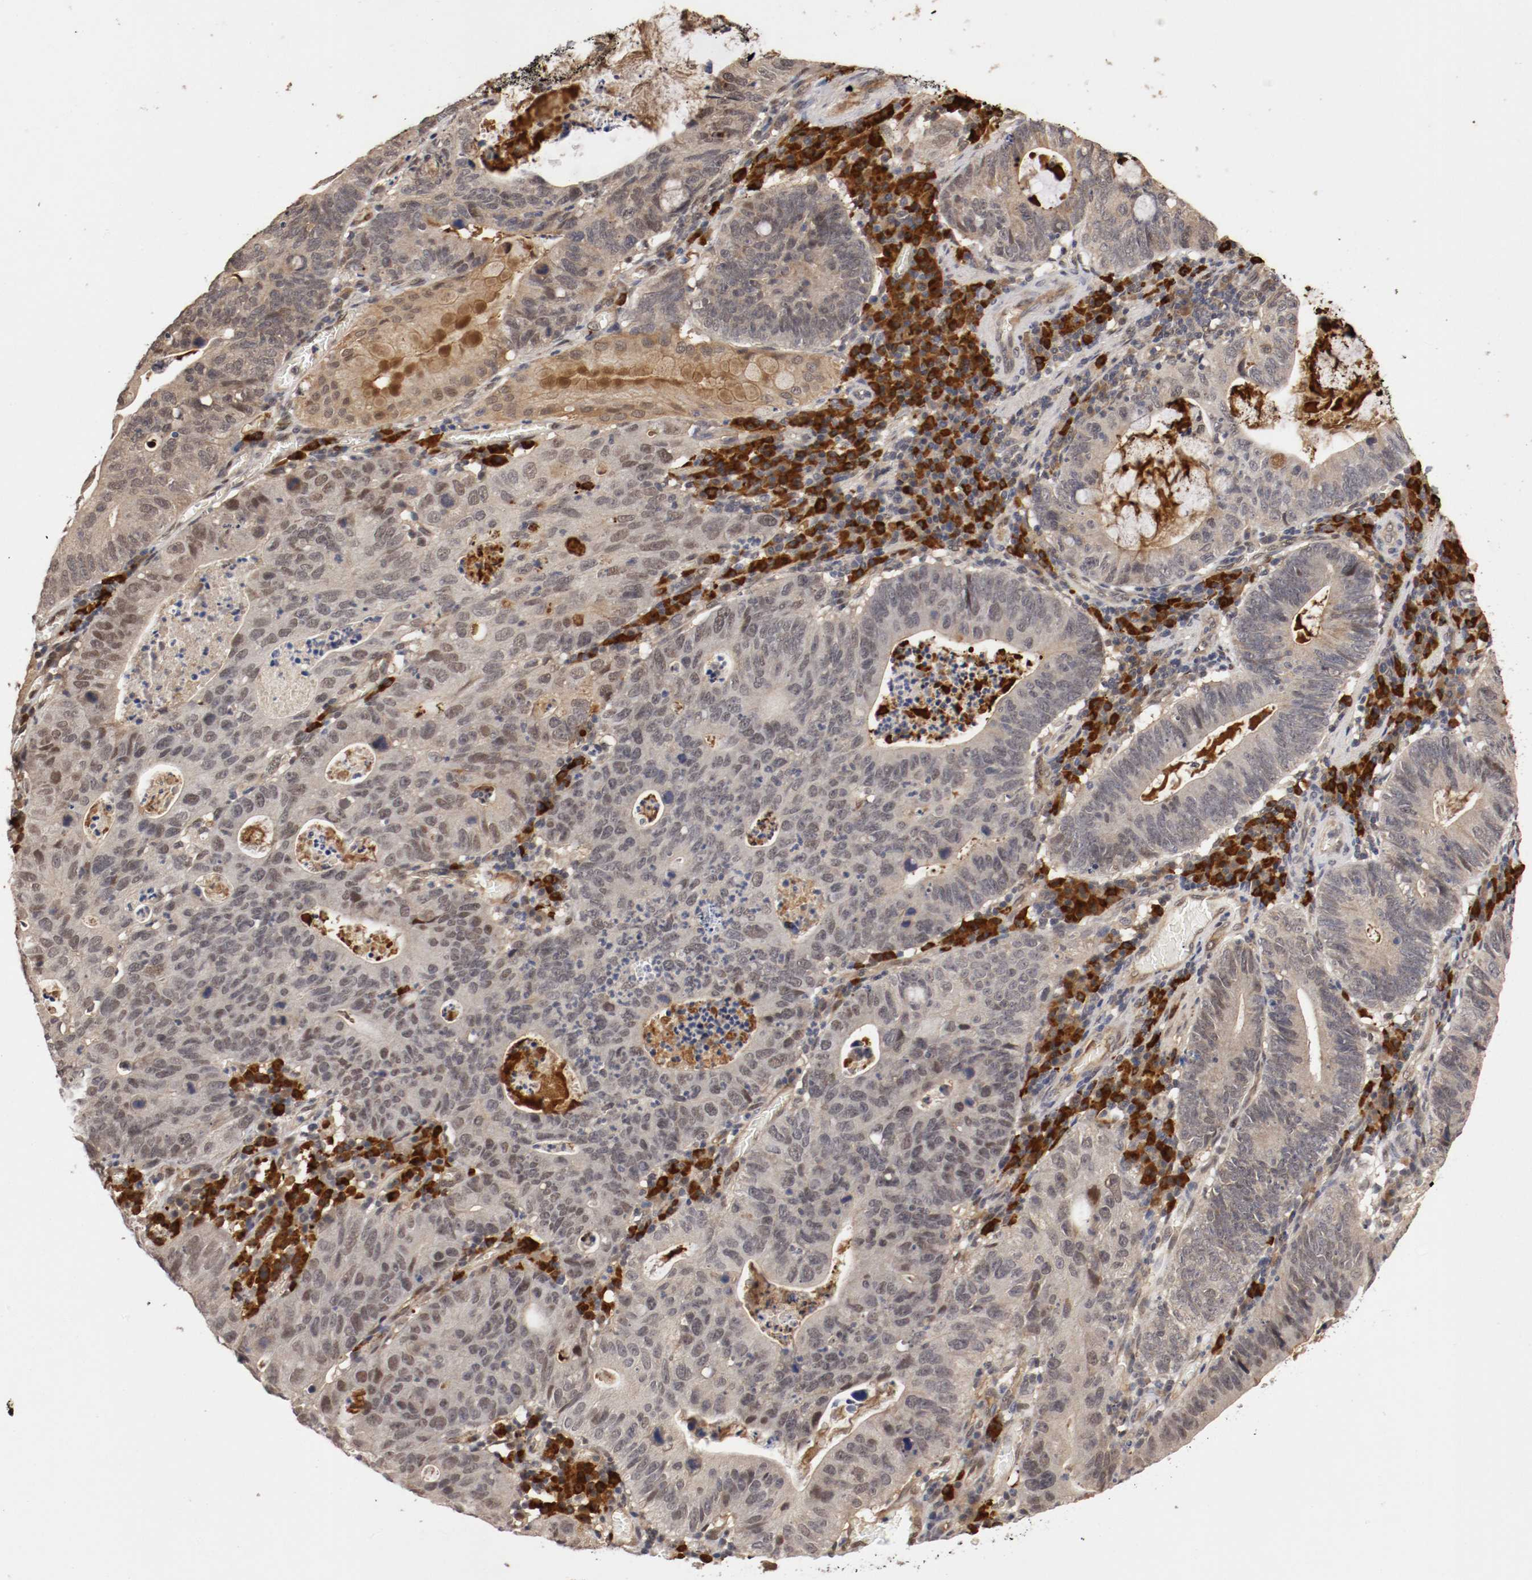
{"staining": {"intensity": "weak", "quantity": "25%-75%", "location": "cytoplasmic/membranous,nuclear"}, "tissue": "stomach cancer", "cell_type": "Tumor cells", "image_type": "cancer", "snomed": [{"axis": "morphology", "description": "Adenocarcinoma, NOS"}, {"axis": "topography", "description": "Stomach"}], "caption": "About 25%-75% of tumor cells in human stomach adenocarcinoma display weak cytoplasmic/membranous and nuclear protein expression as visualized by brown immunohistochemical staining.", "gene": "DNMT3B", "patient": {"sex": "male", "age": 59}}